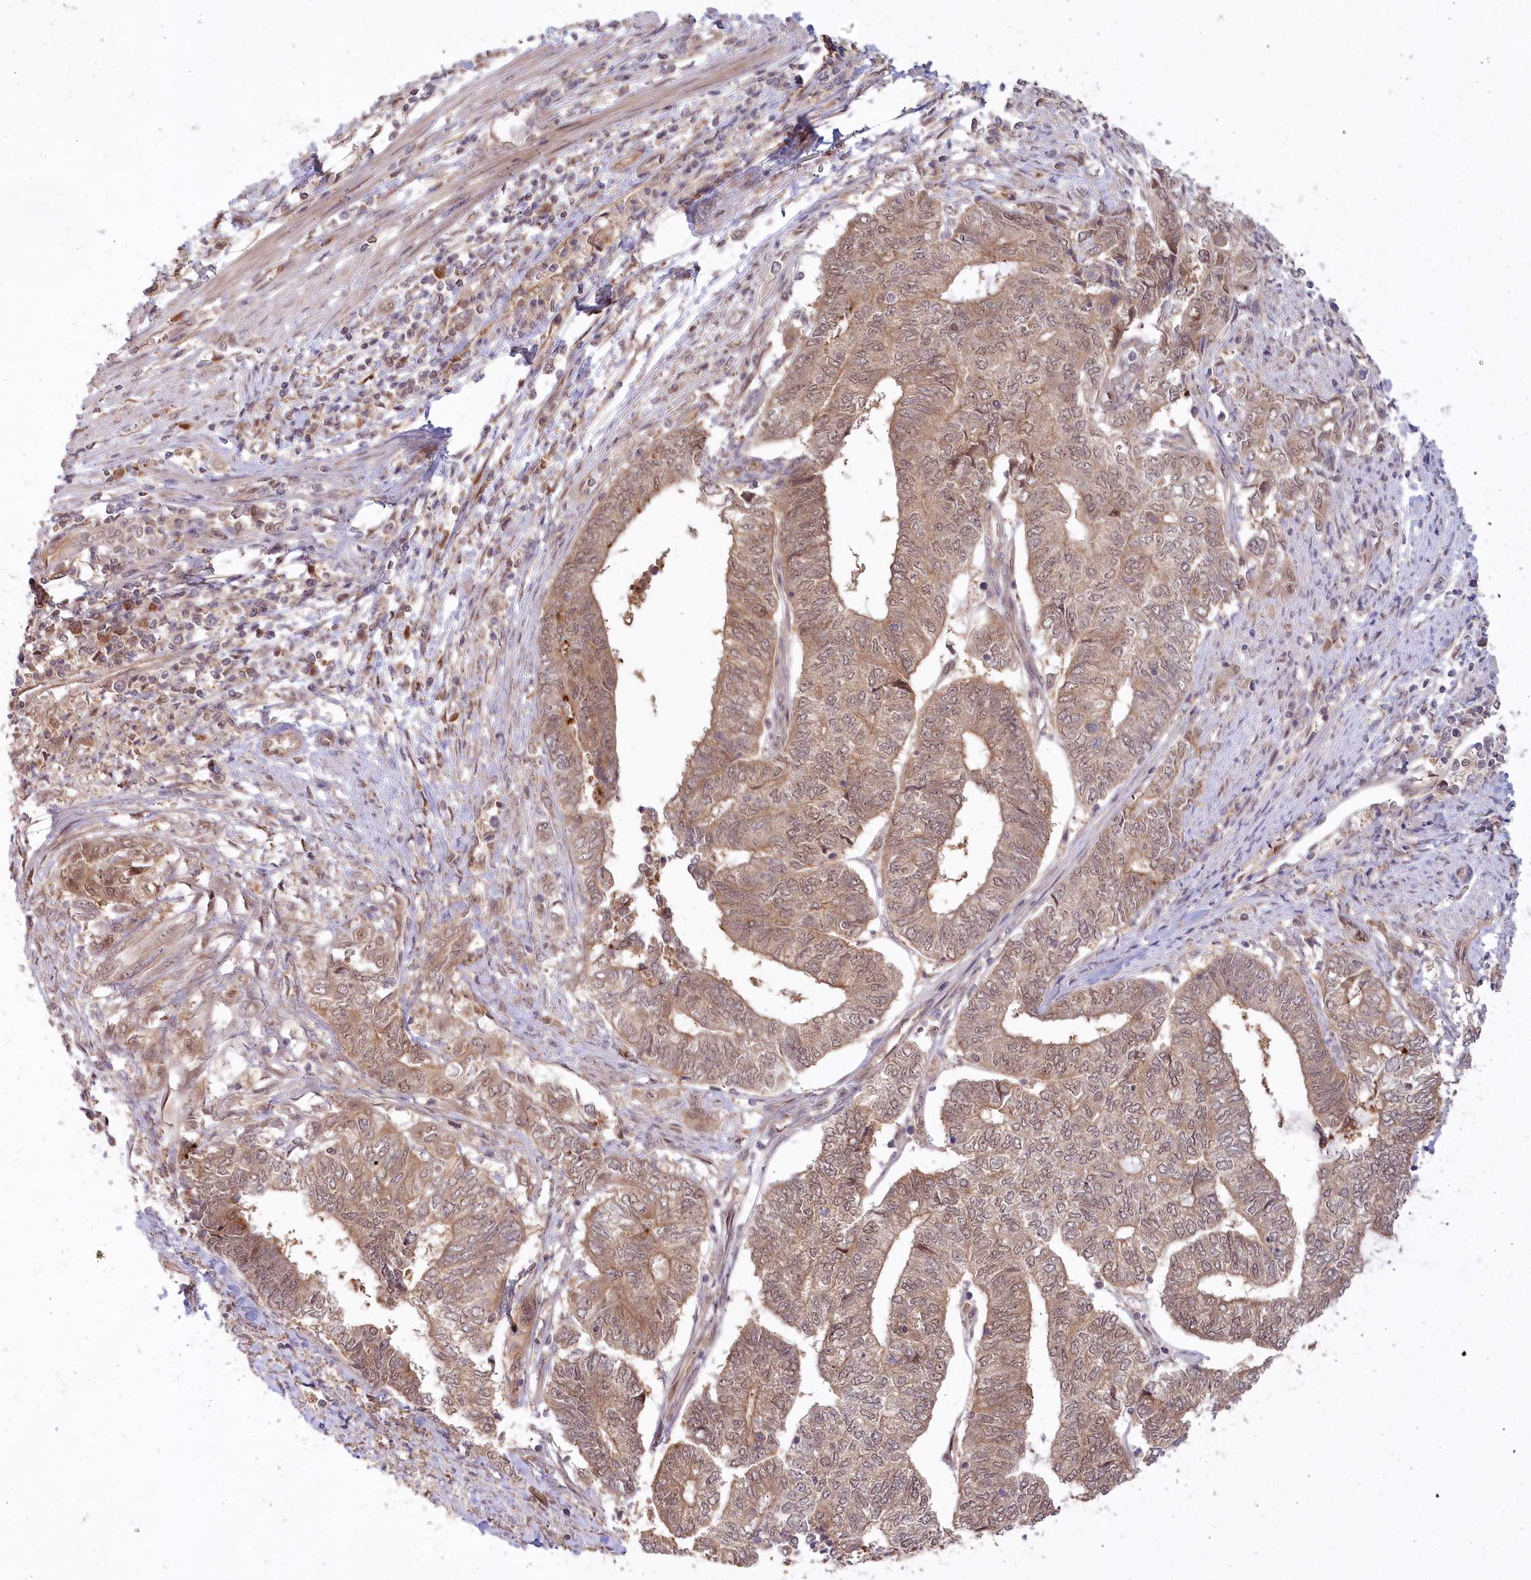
{"staining": {"intensity": "moderate", "quantity": ">75%", "location": "cytoplasmic/membranous"}, "tissue": "endometrial cancer", "cell_type": "Tumor cells", "image_type": "cancer", "snomed": [{"axis": "morphology", "description": "Adenocarcinoma, NOS"}, {"axis": "topography", "description": "Uterus"}, {"axis": "topography", "description": "Endometrium"}], "caption": "Endometrial cancer (adenocarcinoma) stained with immunohistochemistry shows moderate cytoplasmic/membranous expression in approximately >75% of tumor cells.", "gene": "CEP70", "patient": {"sex": "female", "age": 70}}